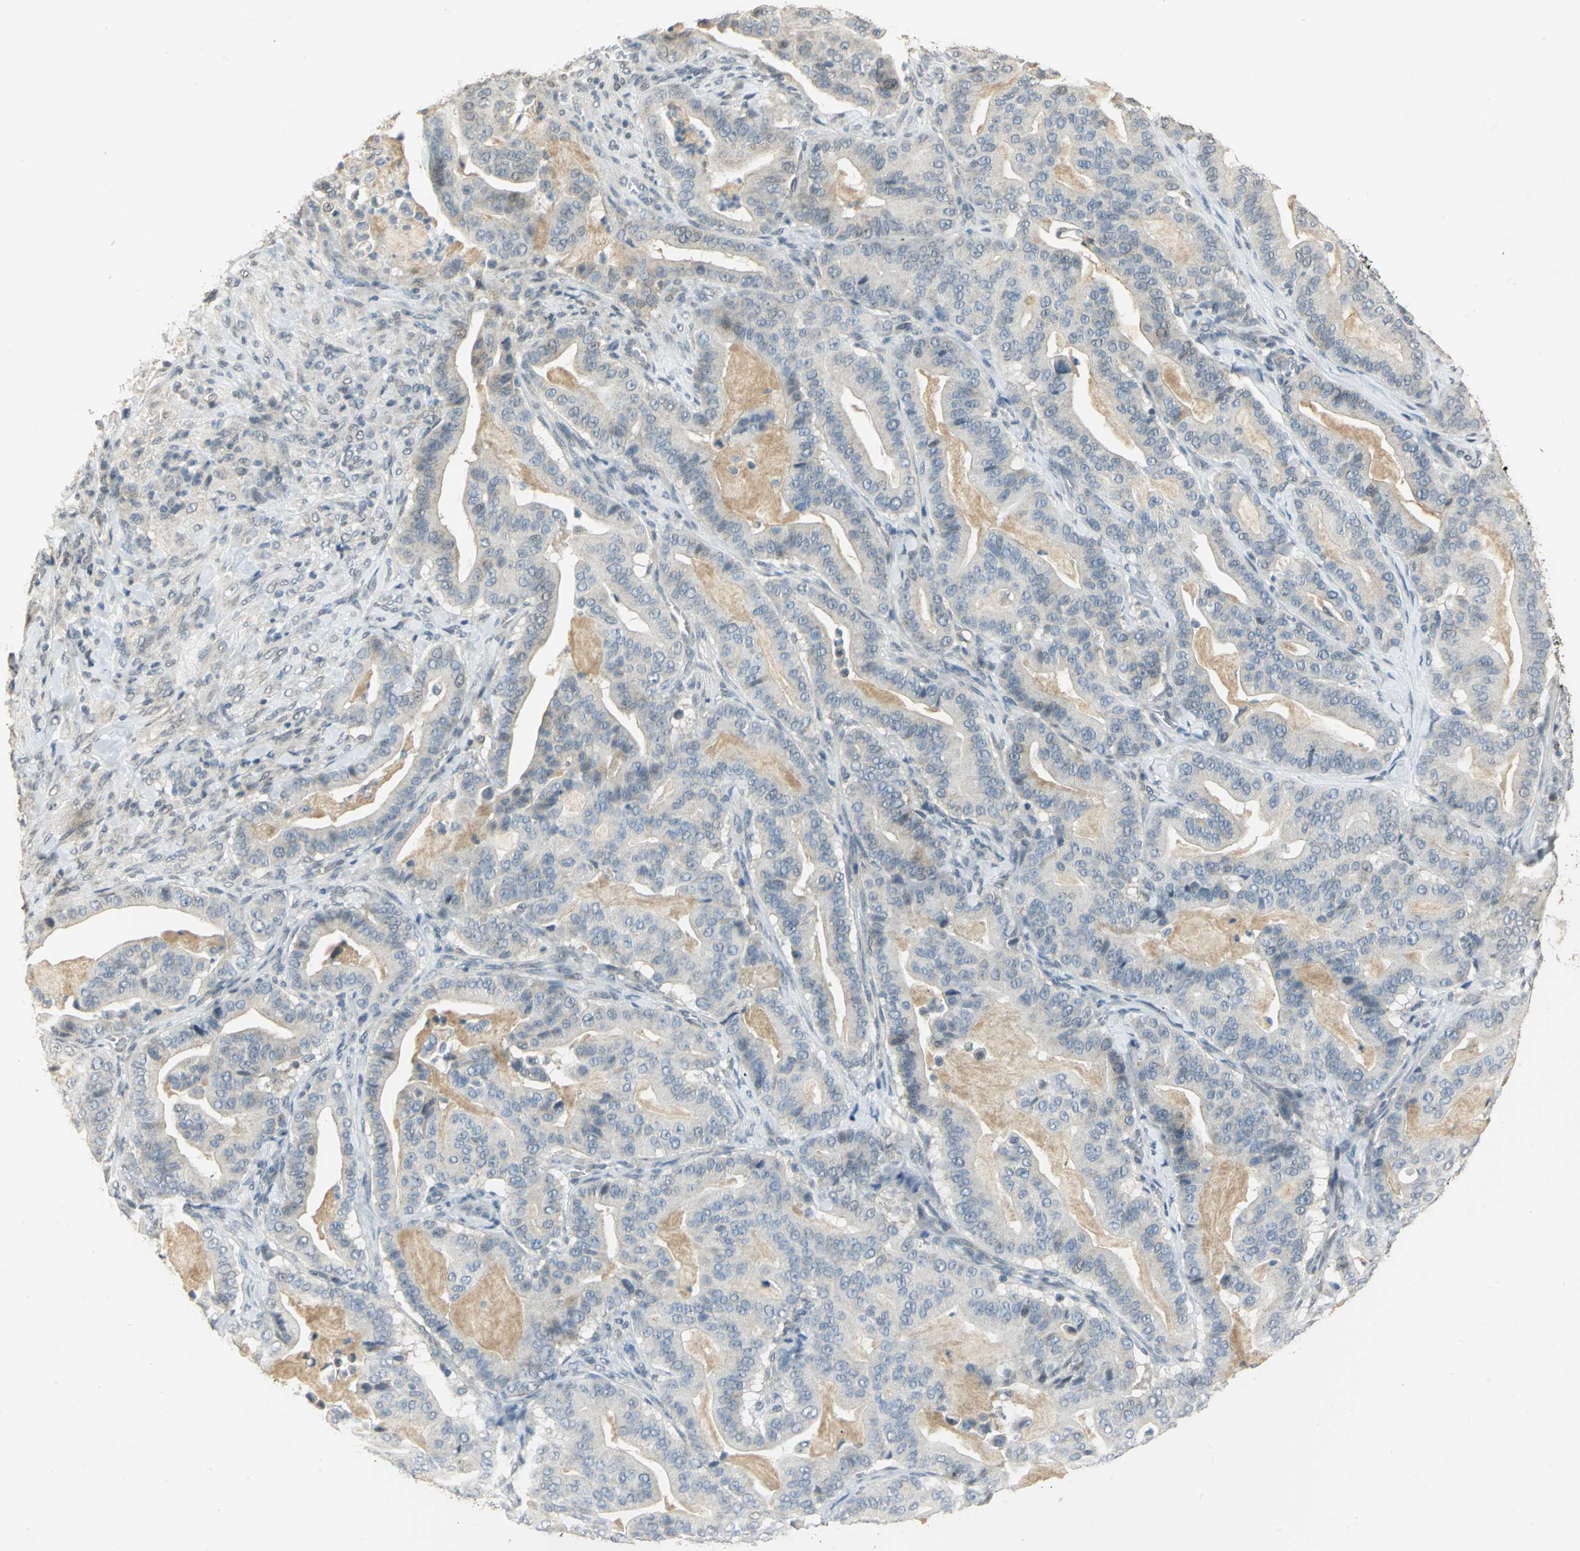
{"staining": {"intensity": "negative", "quantity": "none", "location": "none"}, "tissue": "pancreatic cancer", "cell_type": "Tumor cells", "image_type": "cancer", "snomed": [{"axis": "morphology", "description": "Adenocarcinoma, NOS"}, {"axis": "topography", "description": "Pancreas"}], "caption": "An immunohistochemistry histopathology image of pancreatic cancer is shown. There is no staining in tumor cells of pancreatic cancer.", "gene": "DNAJB6", "patient": {"sex": "male", "age": 63}}